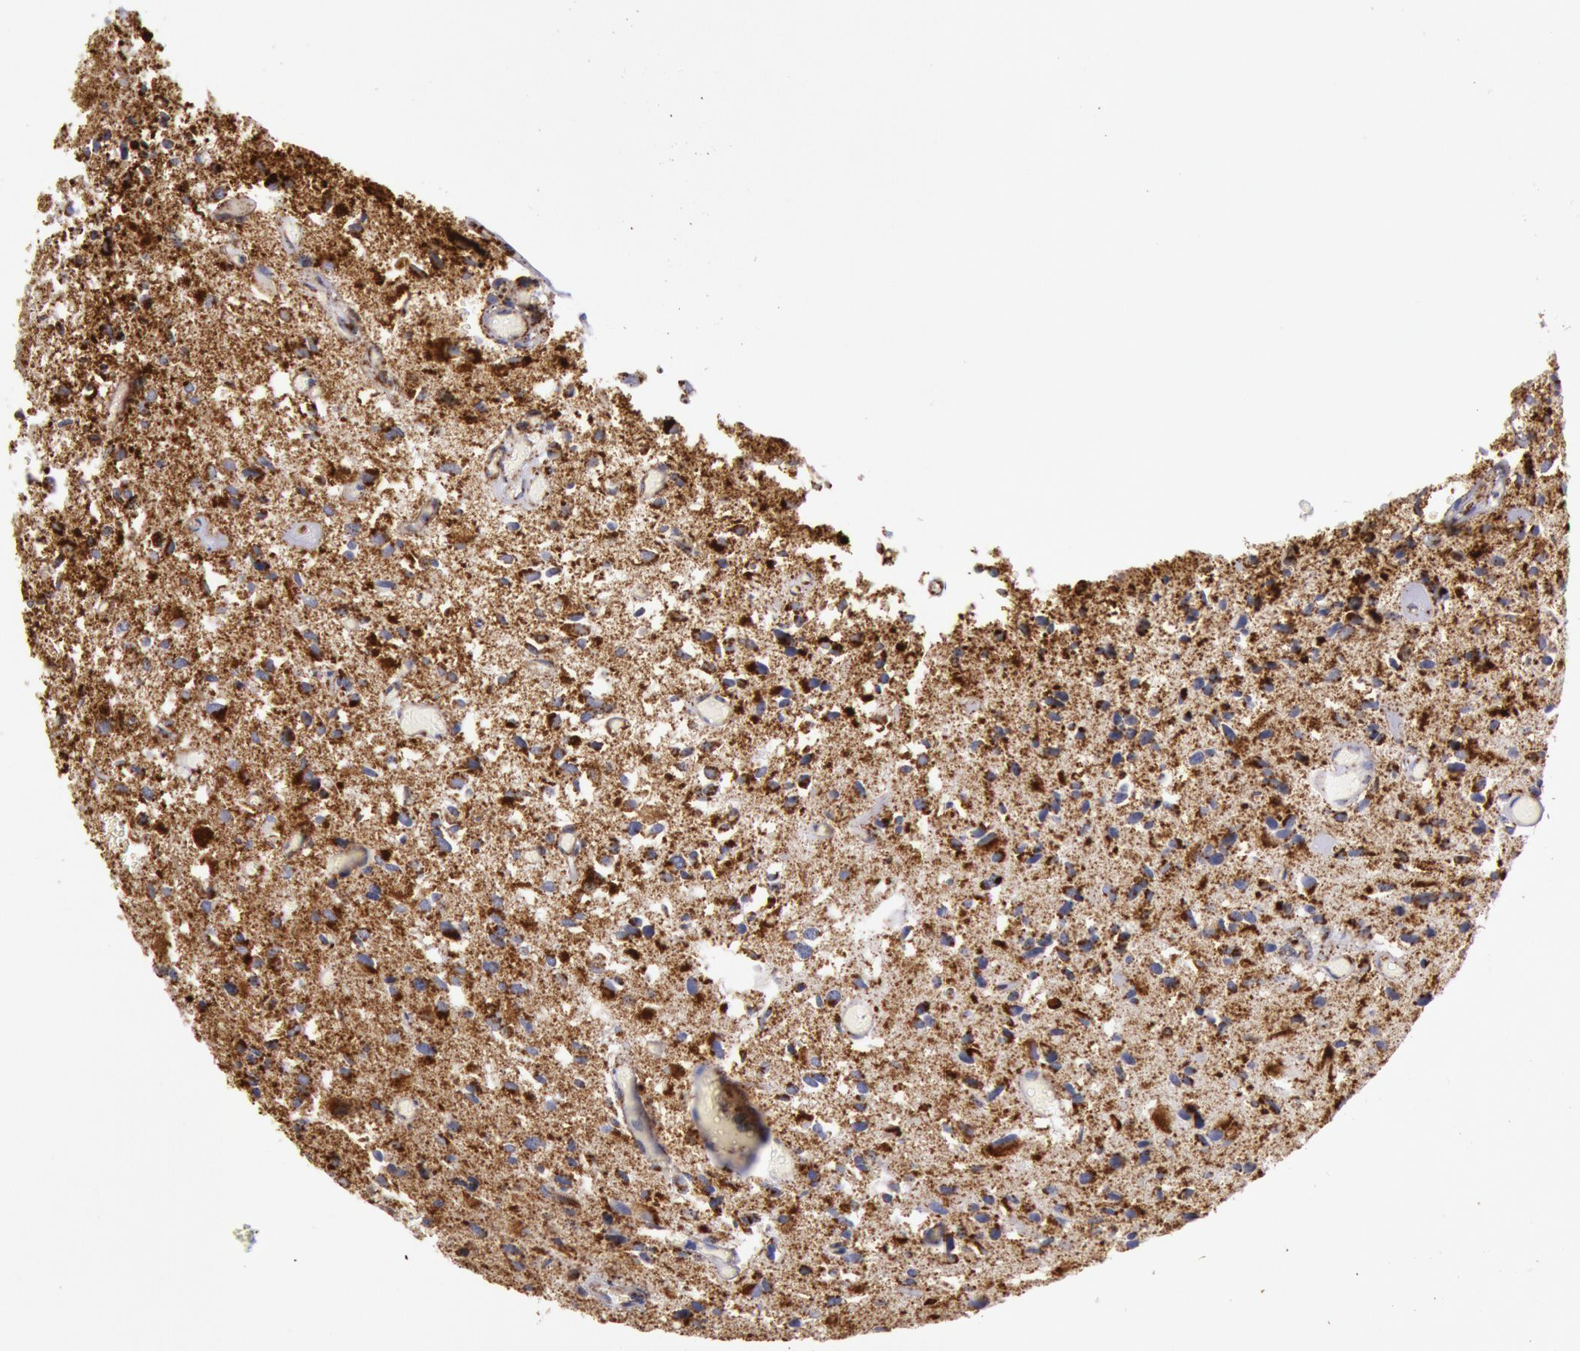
{"staining": {"intensity": "moderate", "quantity": "25%-75%", "location": "cytoplasmic/membranous"}, "tissue": "glioma", "cell_type": "Tumor cells", "image_type": "cancer", "snomed": [{"axis": "morphology", "description": "Glioma, malignant, High grade"}, {"axis": "topography", "description": "Brain"}], "caption": "Glioma stained with a protein marker demonstrates moderate staining in tumor cells.", "gene": "CYC1", "patient": {"sex": "male", "age": 69}}